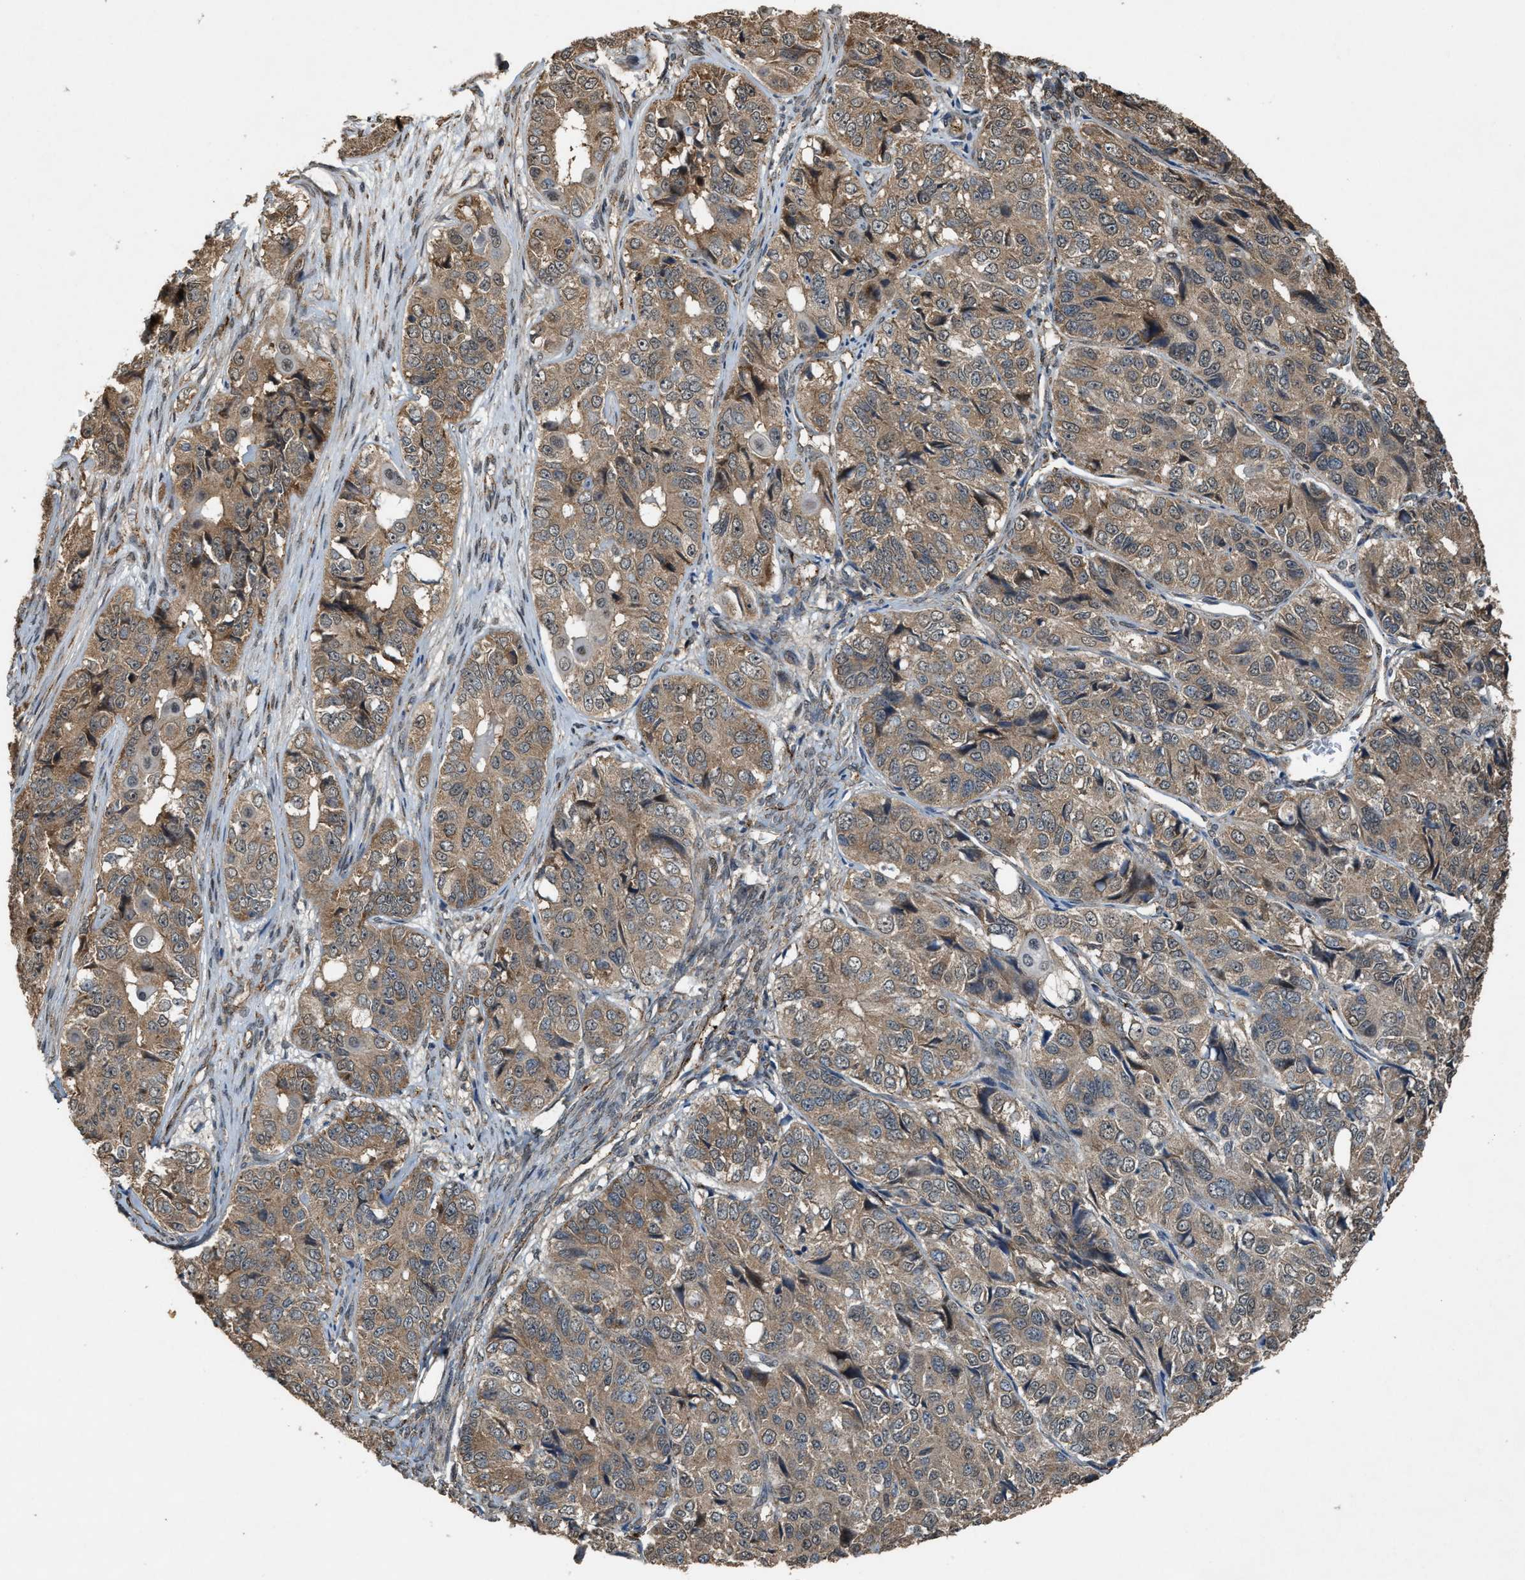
{"staining": {"intensity": "moderate", "quantity": ">75%", "location": "cytoplasmic/membranous"}, "tissue": "ovarian cancer", "cell_type": "Tumor cells", "image_type": "cancer", "snomed": [{"axis": "morphology", "description": "Carcinoma, endometroid"}, {"axis": "topography", "description": "Ovary"}], "caption": "Protein expression by immunohistochemistry exhibits moderate cytoplasmic/membranous staining in about >75% of tumor cells in ovarian cancer (endometroid carcinoma).", "gene": "ARHGEF5", "patient": {"sex": "female", "age": 51}}